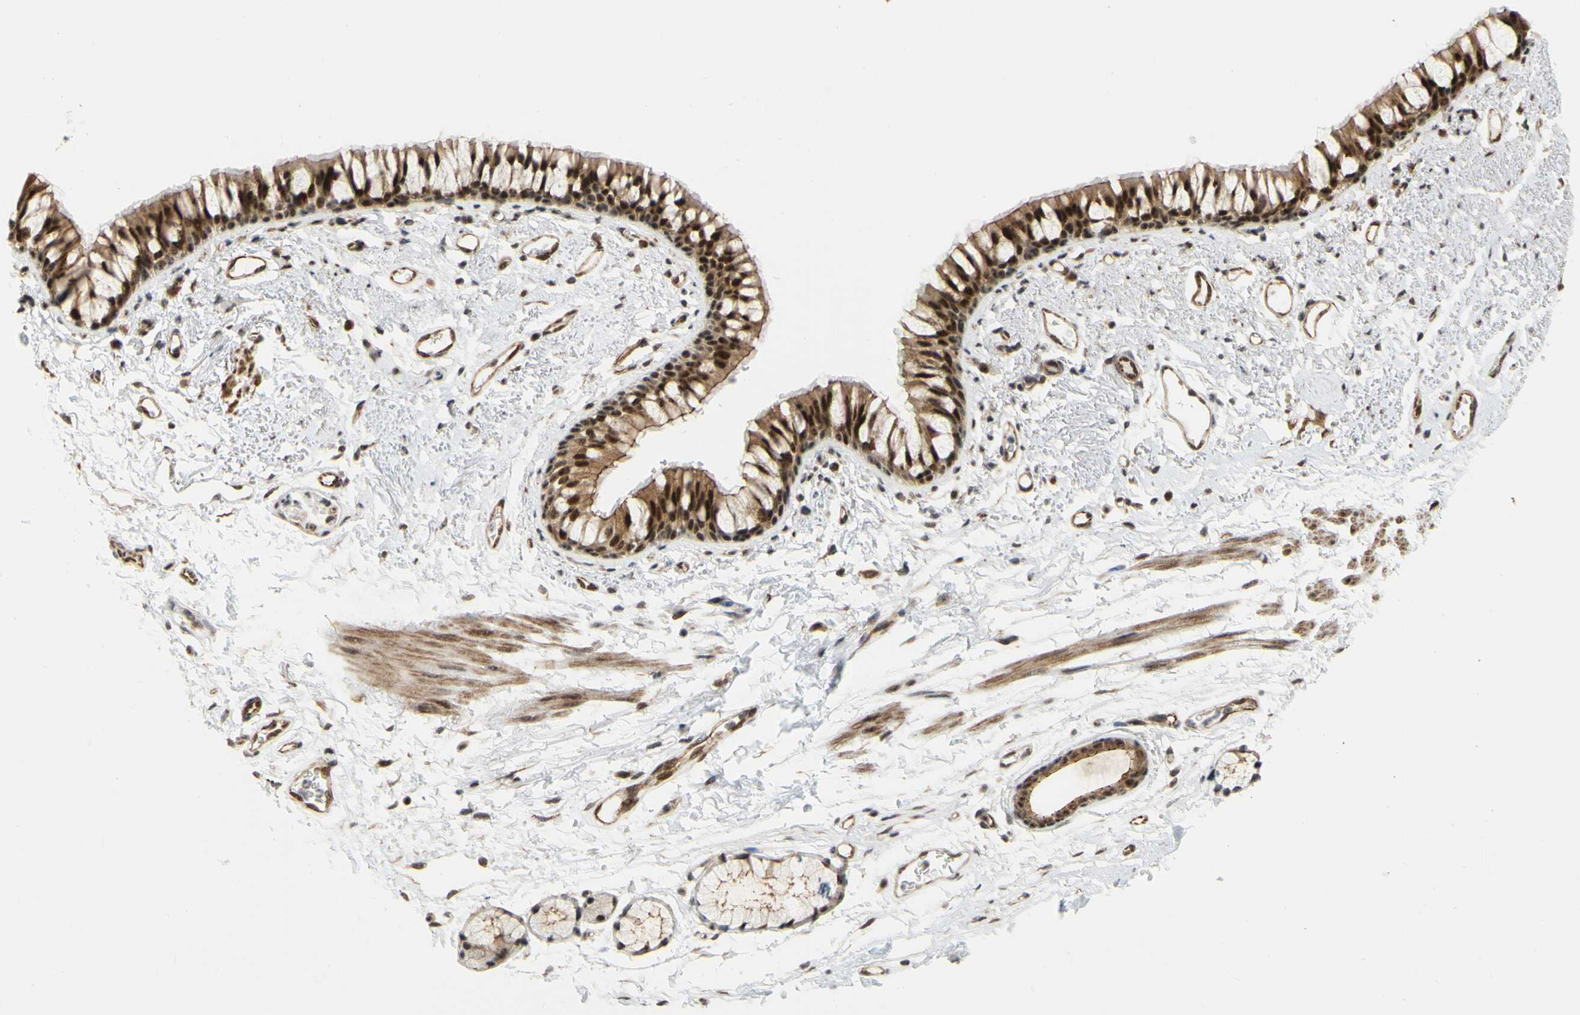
{"staining": {"intensity": "moderate", "quantity": ">75%", "location": "cytoplasmic/membranous,nuclear"}, "tissue": "adipose tissue", "cell_type": "Adipocytes", "image_type": "normal", "snomed": [{"axis": "morphology", "description": "Normal tissue, NOS"}, {"axis": "topography", "description": "Bronchus"}], "caption": "Immunohistochemistry (IHC) of unremarkable adipose tissue exhibits medium levels of moderate cytoplasmic/membranous,nuclear expression in about >75% of adipocytes. Immunohistochemistry stains the protein of interest in brown and the nuclei are stained blue.", "gene": "SAP18", "patient": {"sex": "female", "age": 73}}